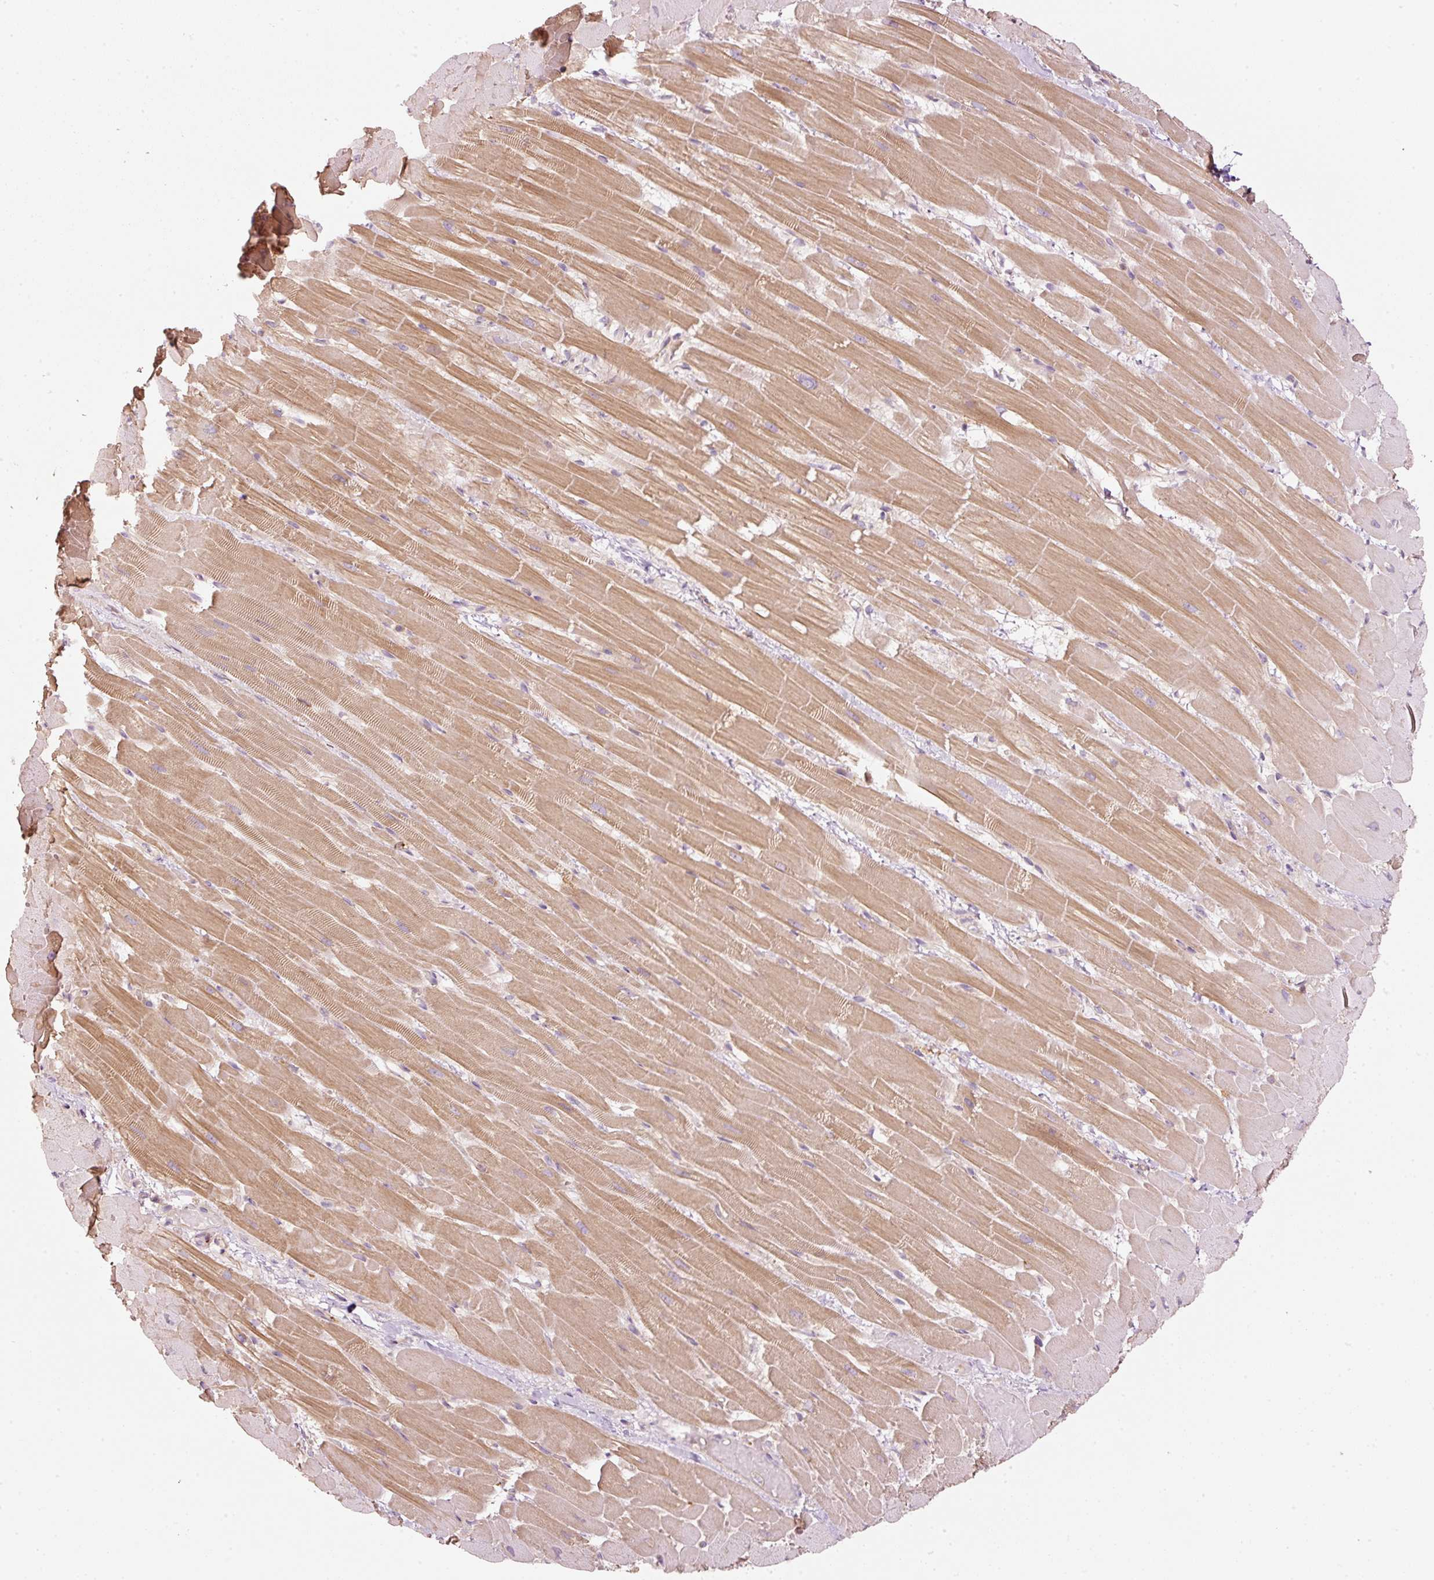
{"staining": {"intensity": "moderate", "quantity": ">75%", "location": "cytoplasmic/membranous"}, "tissue": "heart muscle", "cell_type": "Cardiomyocytes", "image_type": "normal", "snomed": [{"axis": "morphology", "description": "Normal tissue, NOS"}, {"axis": "topography", "description": "Heart"}], "caption": "This photomicrograph demonstrates immunohistochemistry staining of normal heart muscle, with medium moderate cytoplasmic/membranous positivity in approximately >75% of cardiomyocytes.", "gene": "SIPA1", "patient": {"sex": "male", "age": 37}}